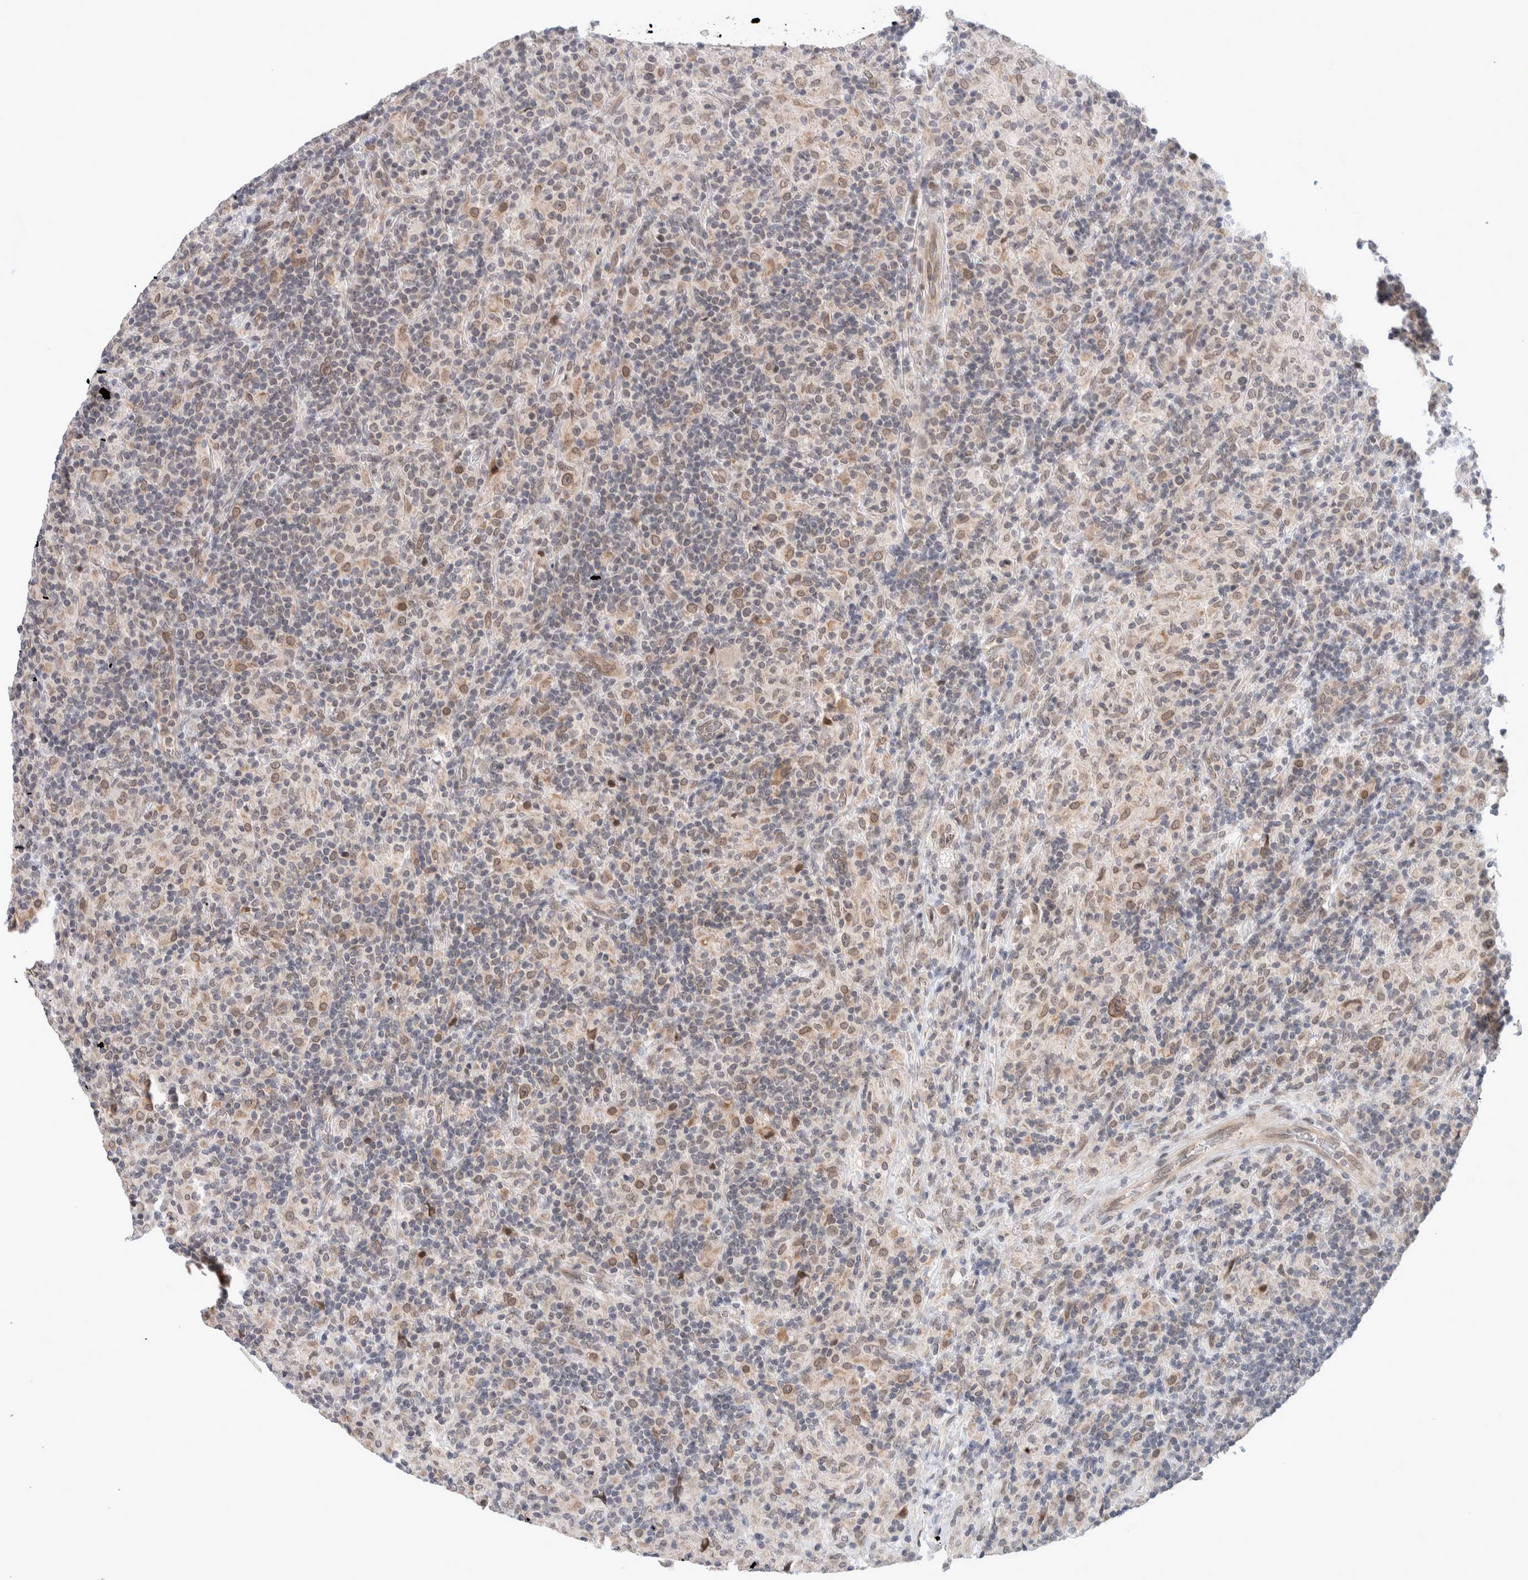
{"staining": {"intensity": "moderate", "quantity": ">75%", "location": "cytoplasmic/membranous,nuclear"}, "tissue": "lymphoma", "cell_type": "Tumor cells", "image_type": "cancer", "snomed": [{"axis": "morphology", "description": "Hodgkin's disease, NOS"}, {"axis": "topography", "description": "Lymph node"}], "caption": "This photomicrograph demonstrates IHC staining of lymphoma, with medium moderate cytoplasmic/membranous and nuclear expression in approximately >75% of tumor cells.", "gene": "CRAT", "patient": {"sex": "male", "age": 70}}